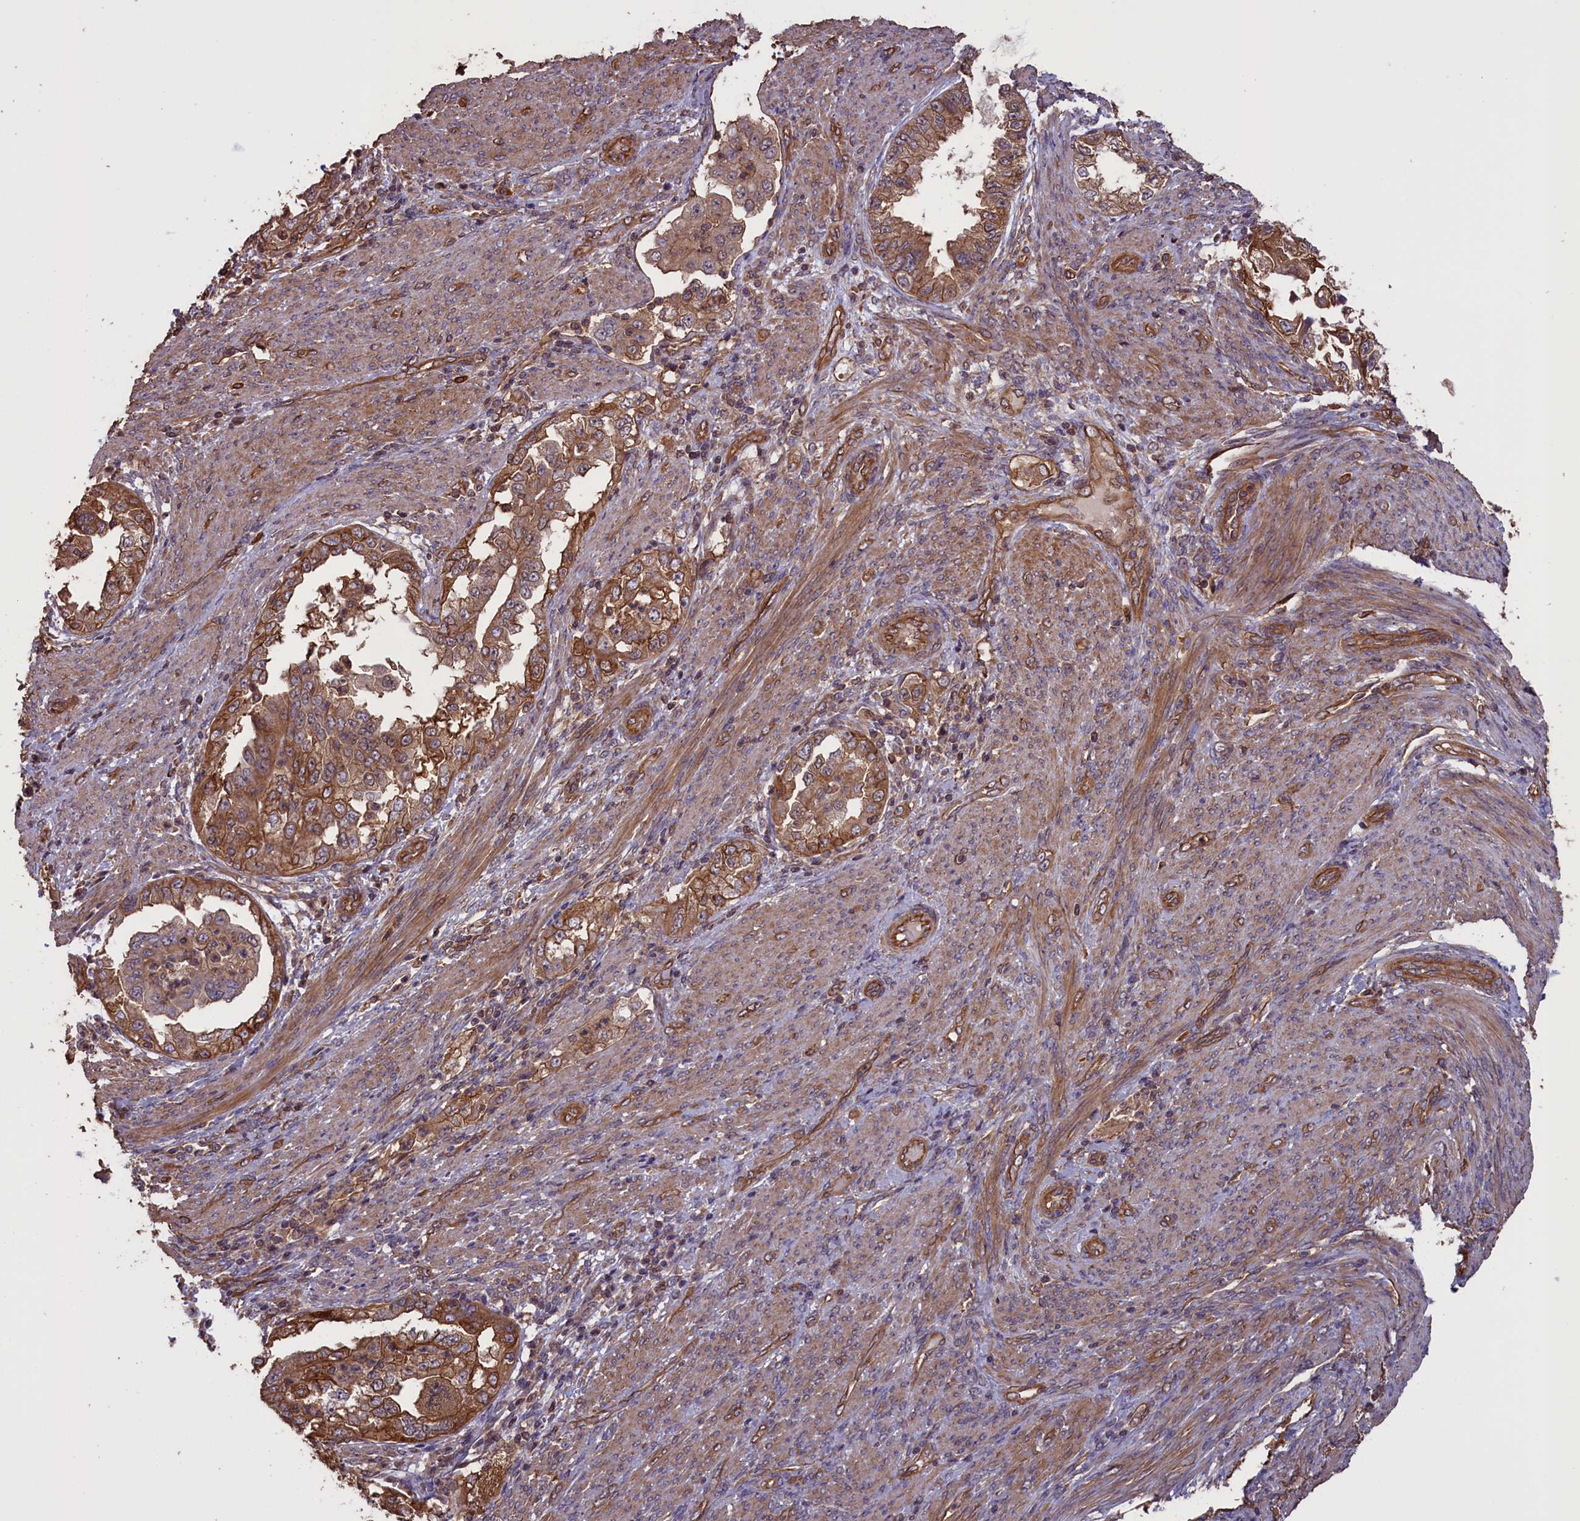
{"staining": {"intensity": "moderate", "quantity": ">75%", "location": "cytoplasmic/membranous"}, "tissue": "endometrial cancer", "cell_type": "Tumor cells", "image_type": "cancer", "snomed": [{"axis": "morphology", "description": "Adenocarcinoma, NOS"}, {"axis": "topography", "description": "Endometrium"}], "caption": "An image of adenocarcinoma (endometrial) stained for a protein exhibits moderate cytoplasmic/membranous brown staining in tumor cells.", "gene": "DAPK3", "patient": {"sex": "female", "age": 85}}